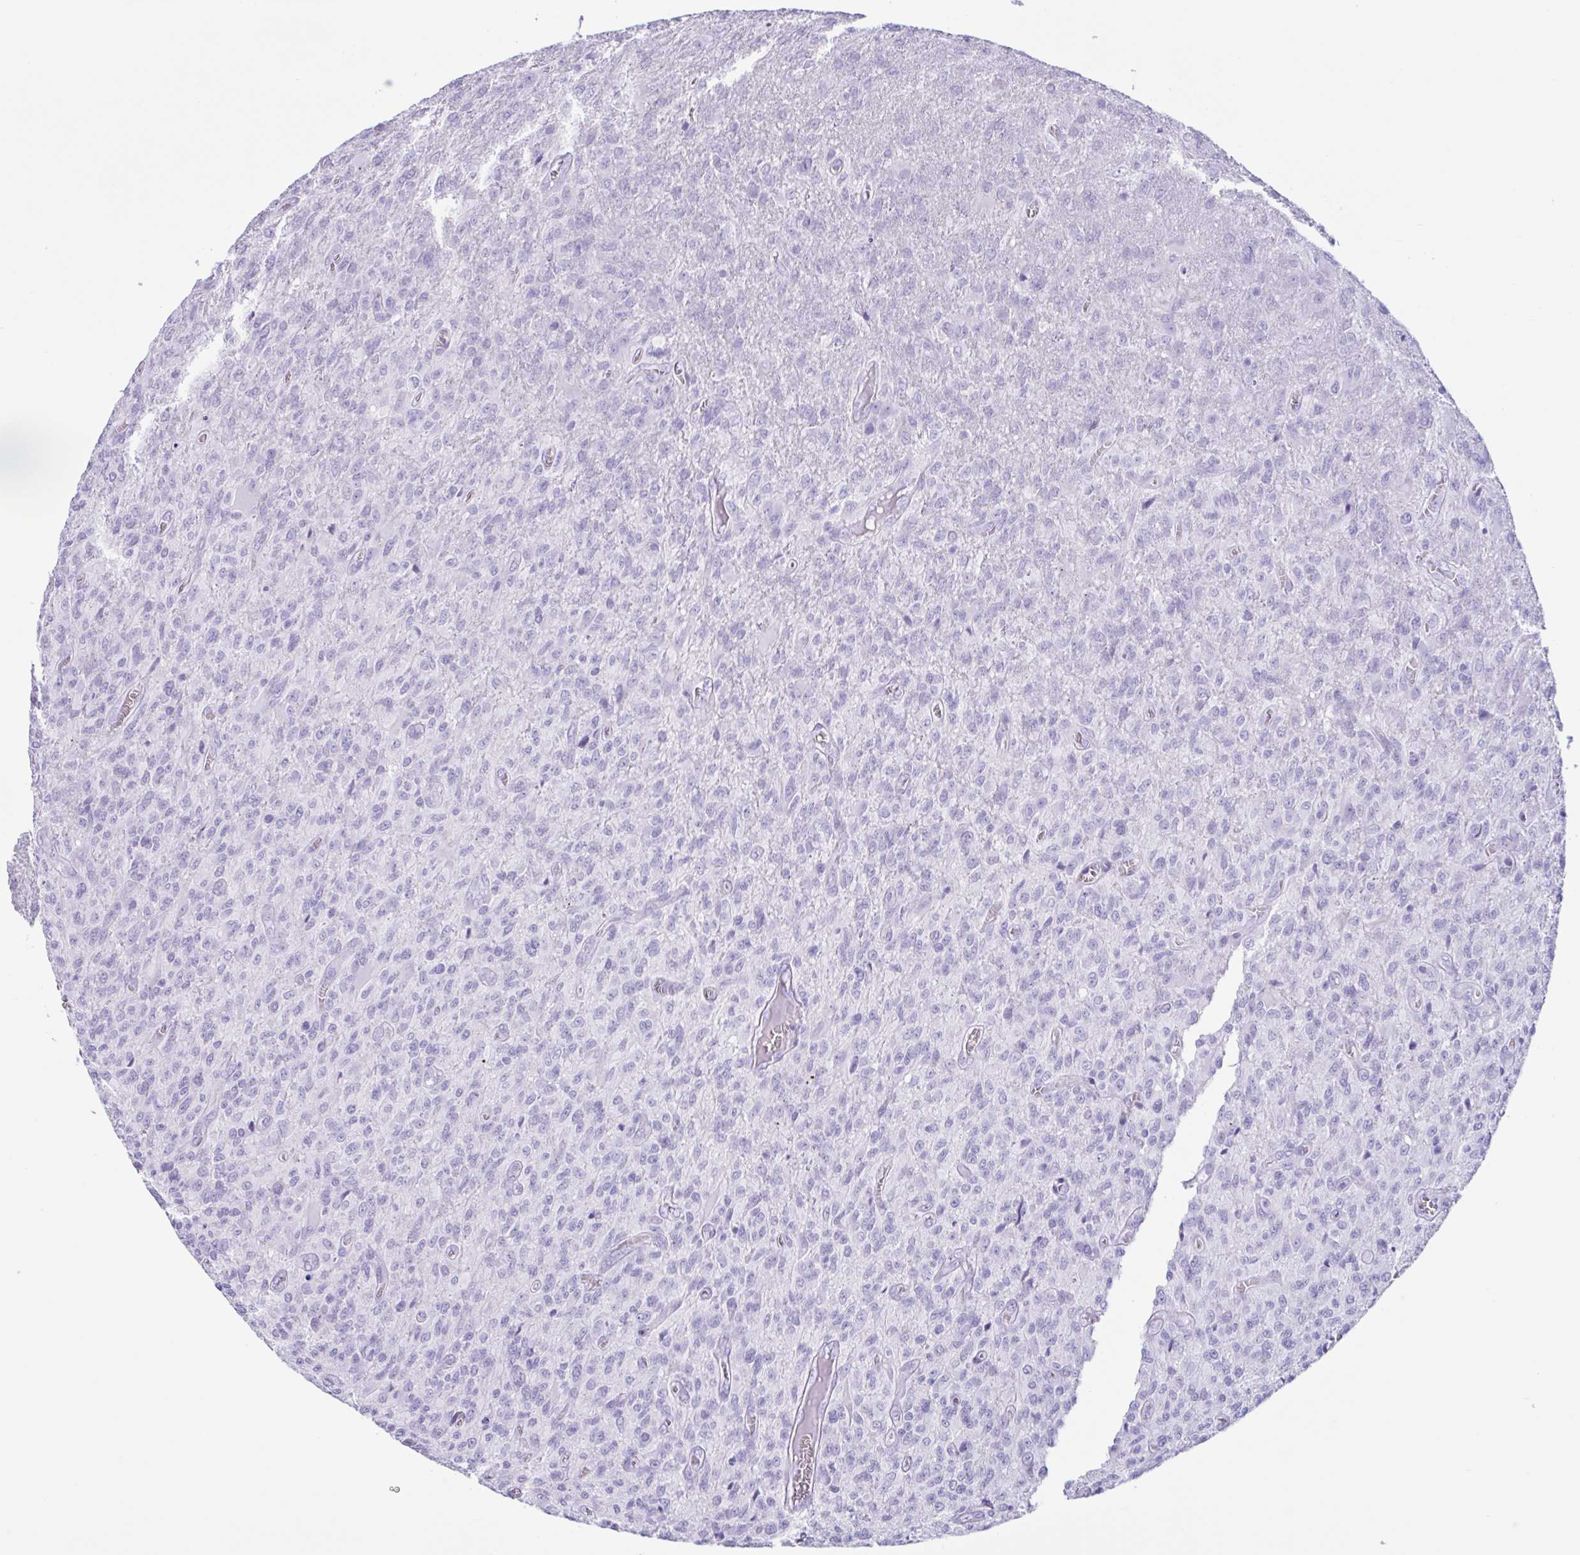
{"staining": {"intensity": "negative", "quantity": "none", "location": "none"}, "tissue": "glioma", "cell_type": "Tumor cells", "image_type": "cancer", "snomed": [{"axis": "morphology", "description": "Glioma, malignant, High grade"}, {"axis": "topography", "description": "Brain"}], "caption": "Protein analysis of glioma exhibits no significant expression in tumor cells.", "gene": "MRGPRG", "patient": {"sex": "male", "age": 61}}